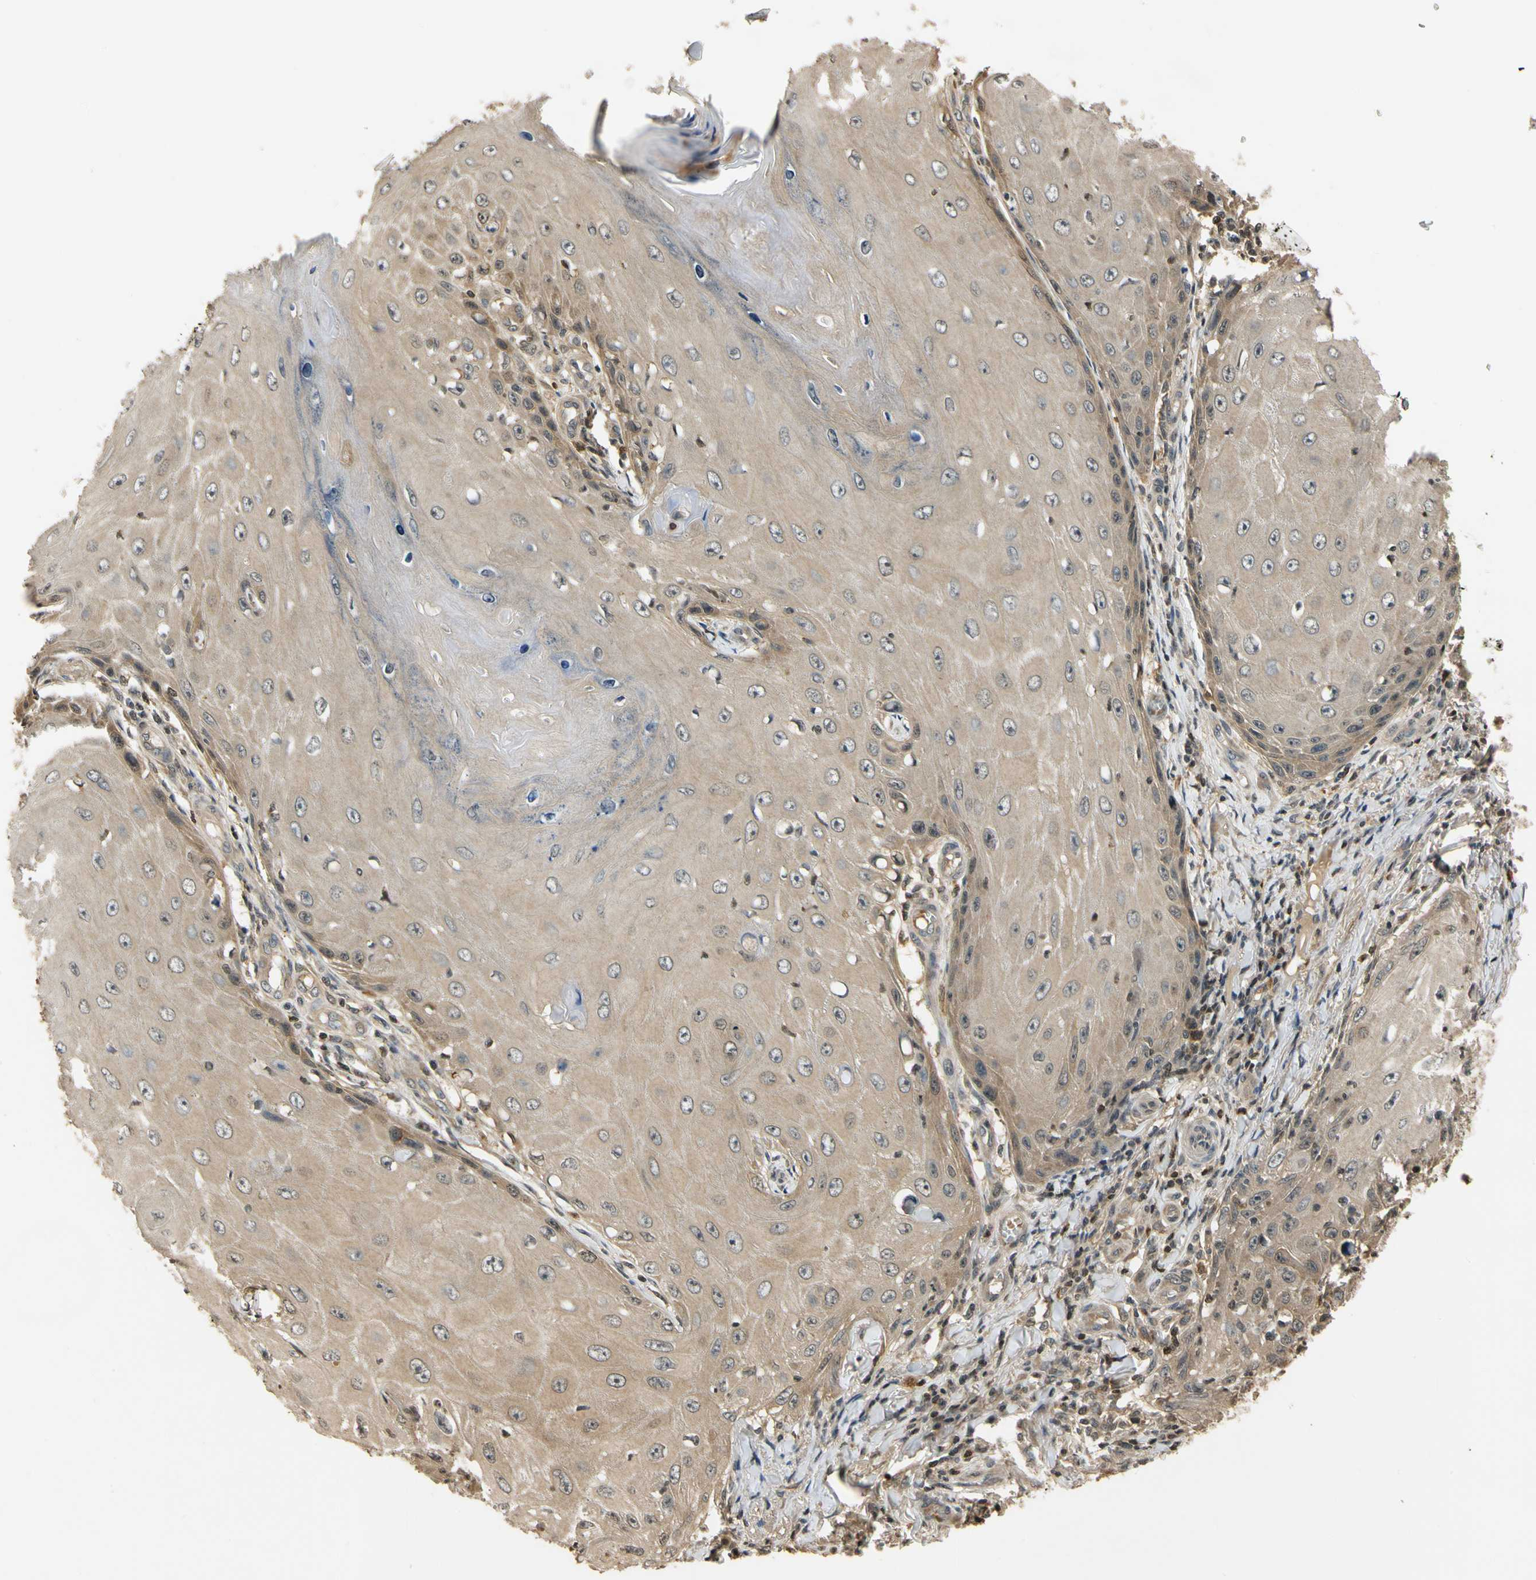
{"staining": {"intensity": "weak", "quantity": ">75%", "location": "cytoplasmic/membranous"}, "tissue": "skin cancer", "cell_type": "Tumor cells", "image_type": "cancer", "snomed": [{"axis": "morphology", "description": "Squamous cell carcinoma, NOS"}, {"axis": "topography", "description": "Skin"}], "caption": "Weak cytoplasmic/membranous staining for a protein is appreciated in approximately >75% of tumor cells of skin cancer using IHC.", "gene": "SOD1", "patient": {"sex": "female", "age": 73}}